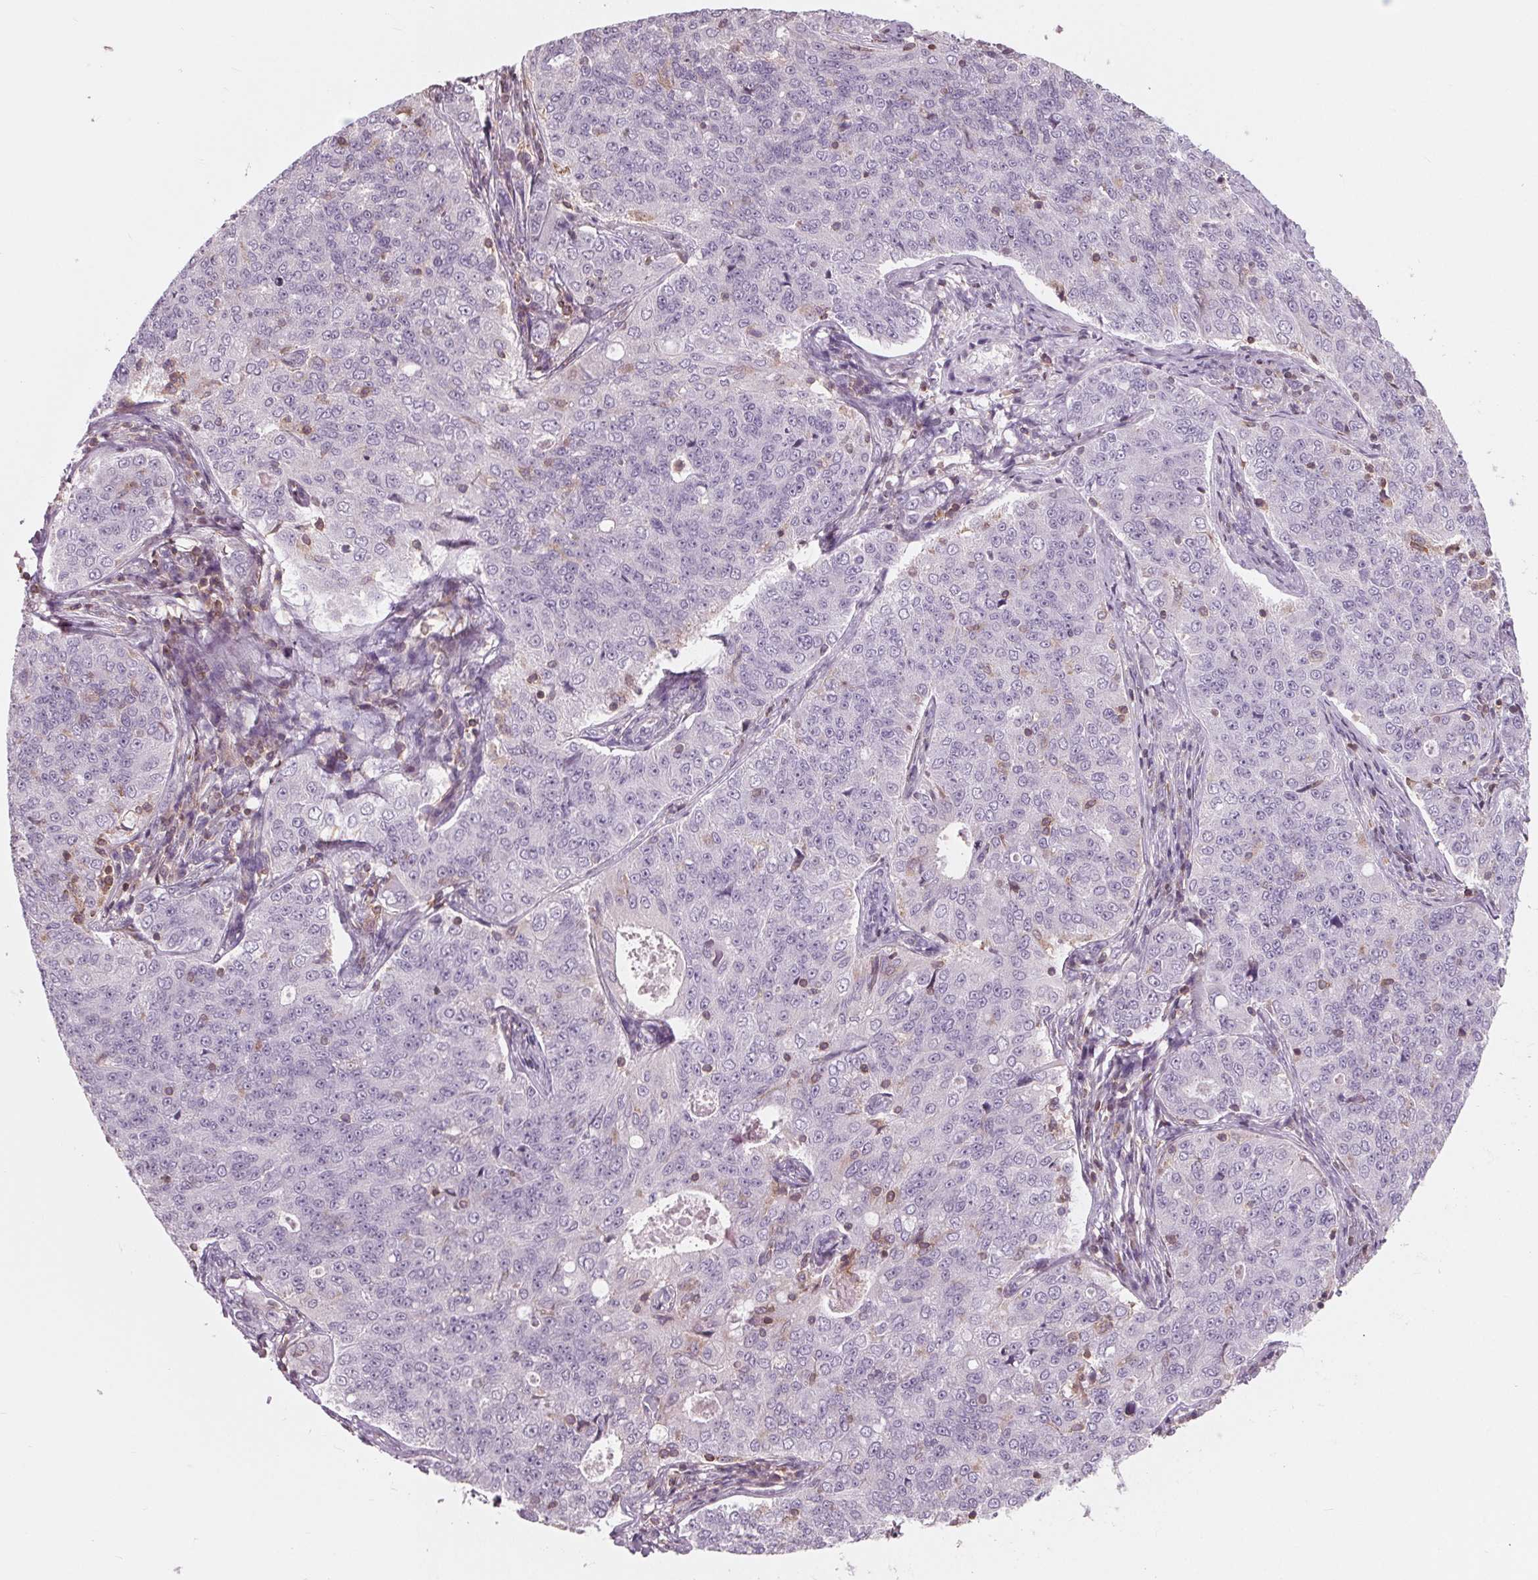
{"staining": {"intensity": "negative", "quantity": "none", "location": "none"}, "tissue": "endometrial cancer", "cell_type": "Tumor cells", "image_type": "cancer", "snomed": [{"axis": "morphology", "description": "Adenocarcinoma, NOS"}, {"axis": "topography", "description": "Endometrium"}], "caption": "An IHC photomicrograph of adenocarcinoma (endometrial) is shown. There is no staining in tumor cells of adenocarcinoma (endometrial).", "gene": "ARHGAP25", "patient": {"sex": "female", "age": 43}}